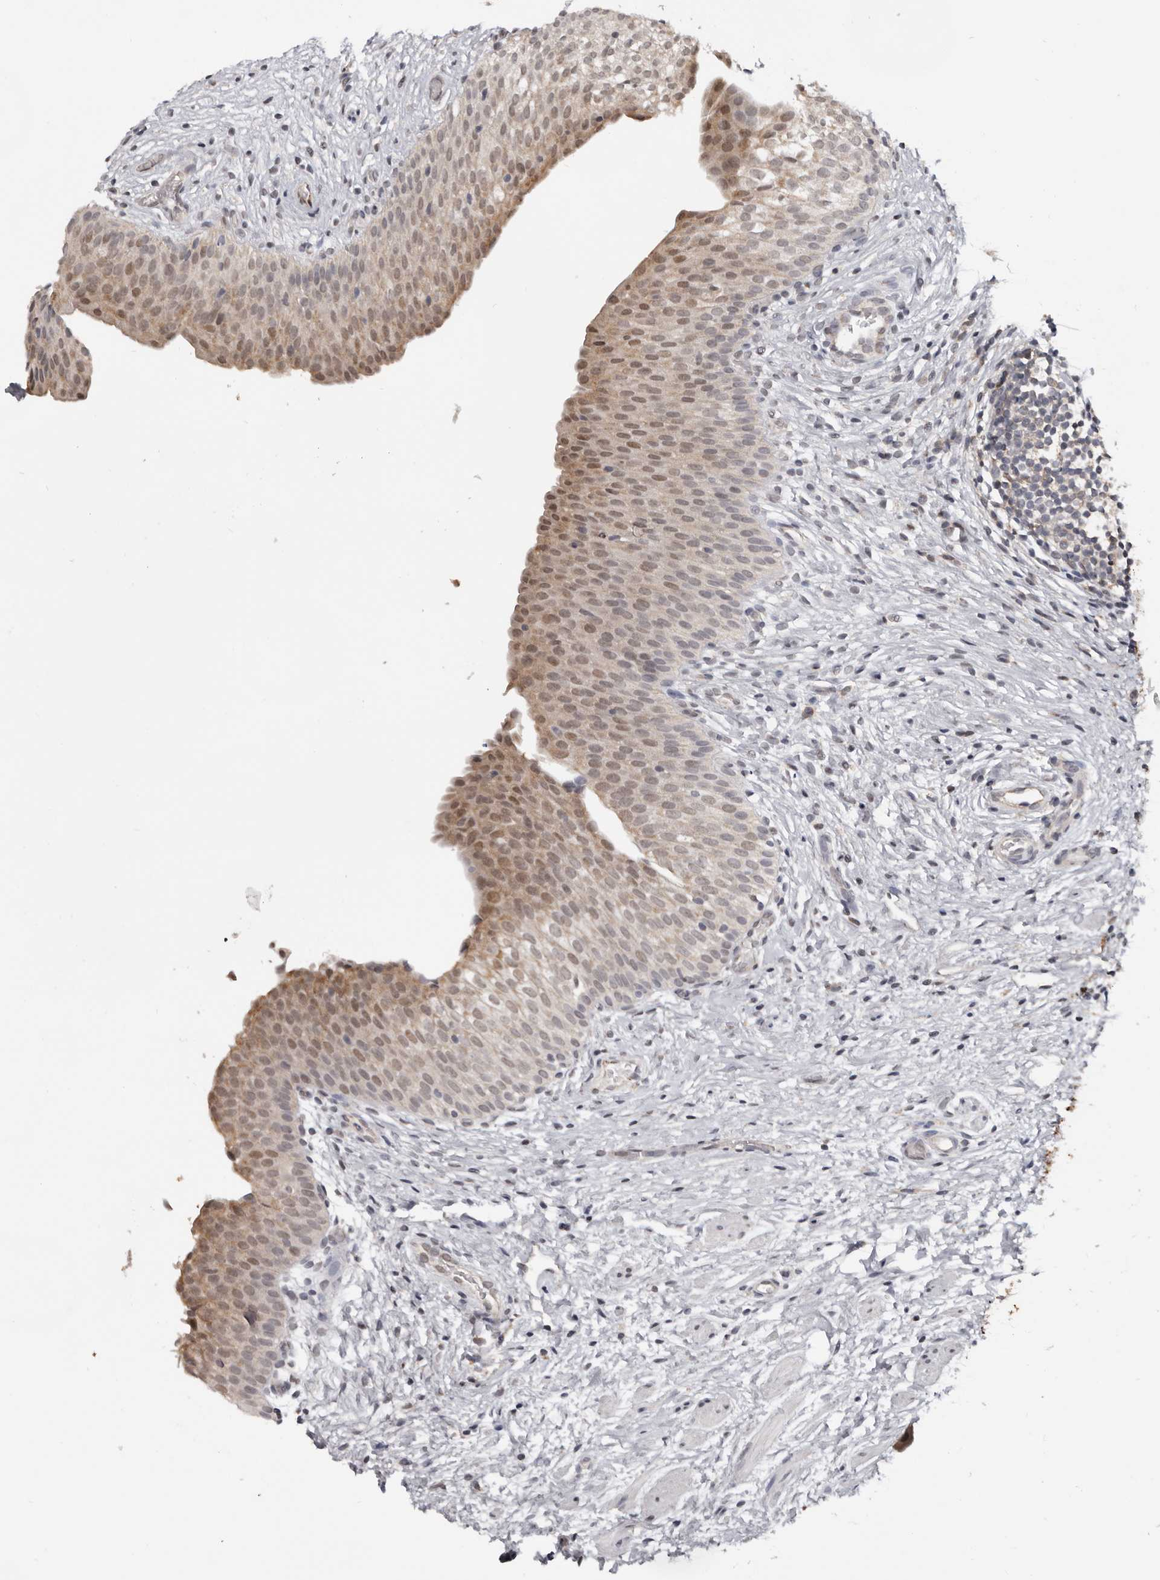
{"staining": {"intensity": "moderate", "quantity": ">75%", "location": "nuclear"}, "tissue": "urinary bladder", "cell_type": "Urothelial cells", "image_type": "normal", "snomed": [{"axis": "morphology", "description": "Normal tissue, NOS"}, {"axis": "topography", "description": "Urinary bladder"}], "caption": "Urothelial cells display medium levels of moderate nuclear positivity in approximately >75% of cells in normal human urinary bladder.", "gene": "MOGAT2", "patient": {"sex": "male", "age": 1}}